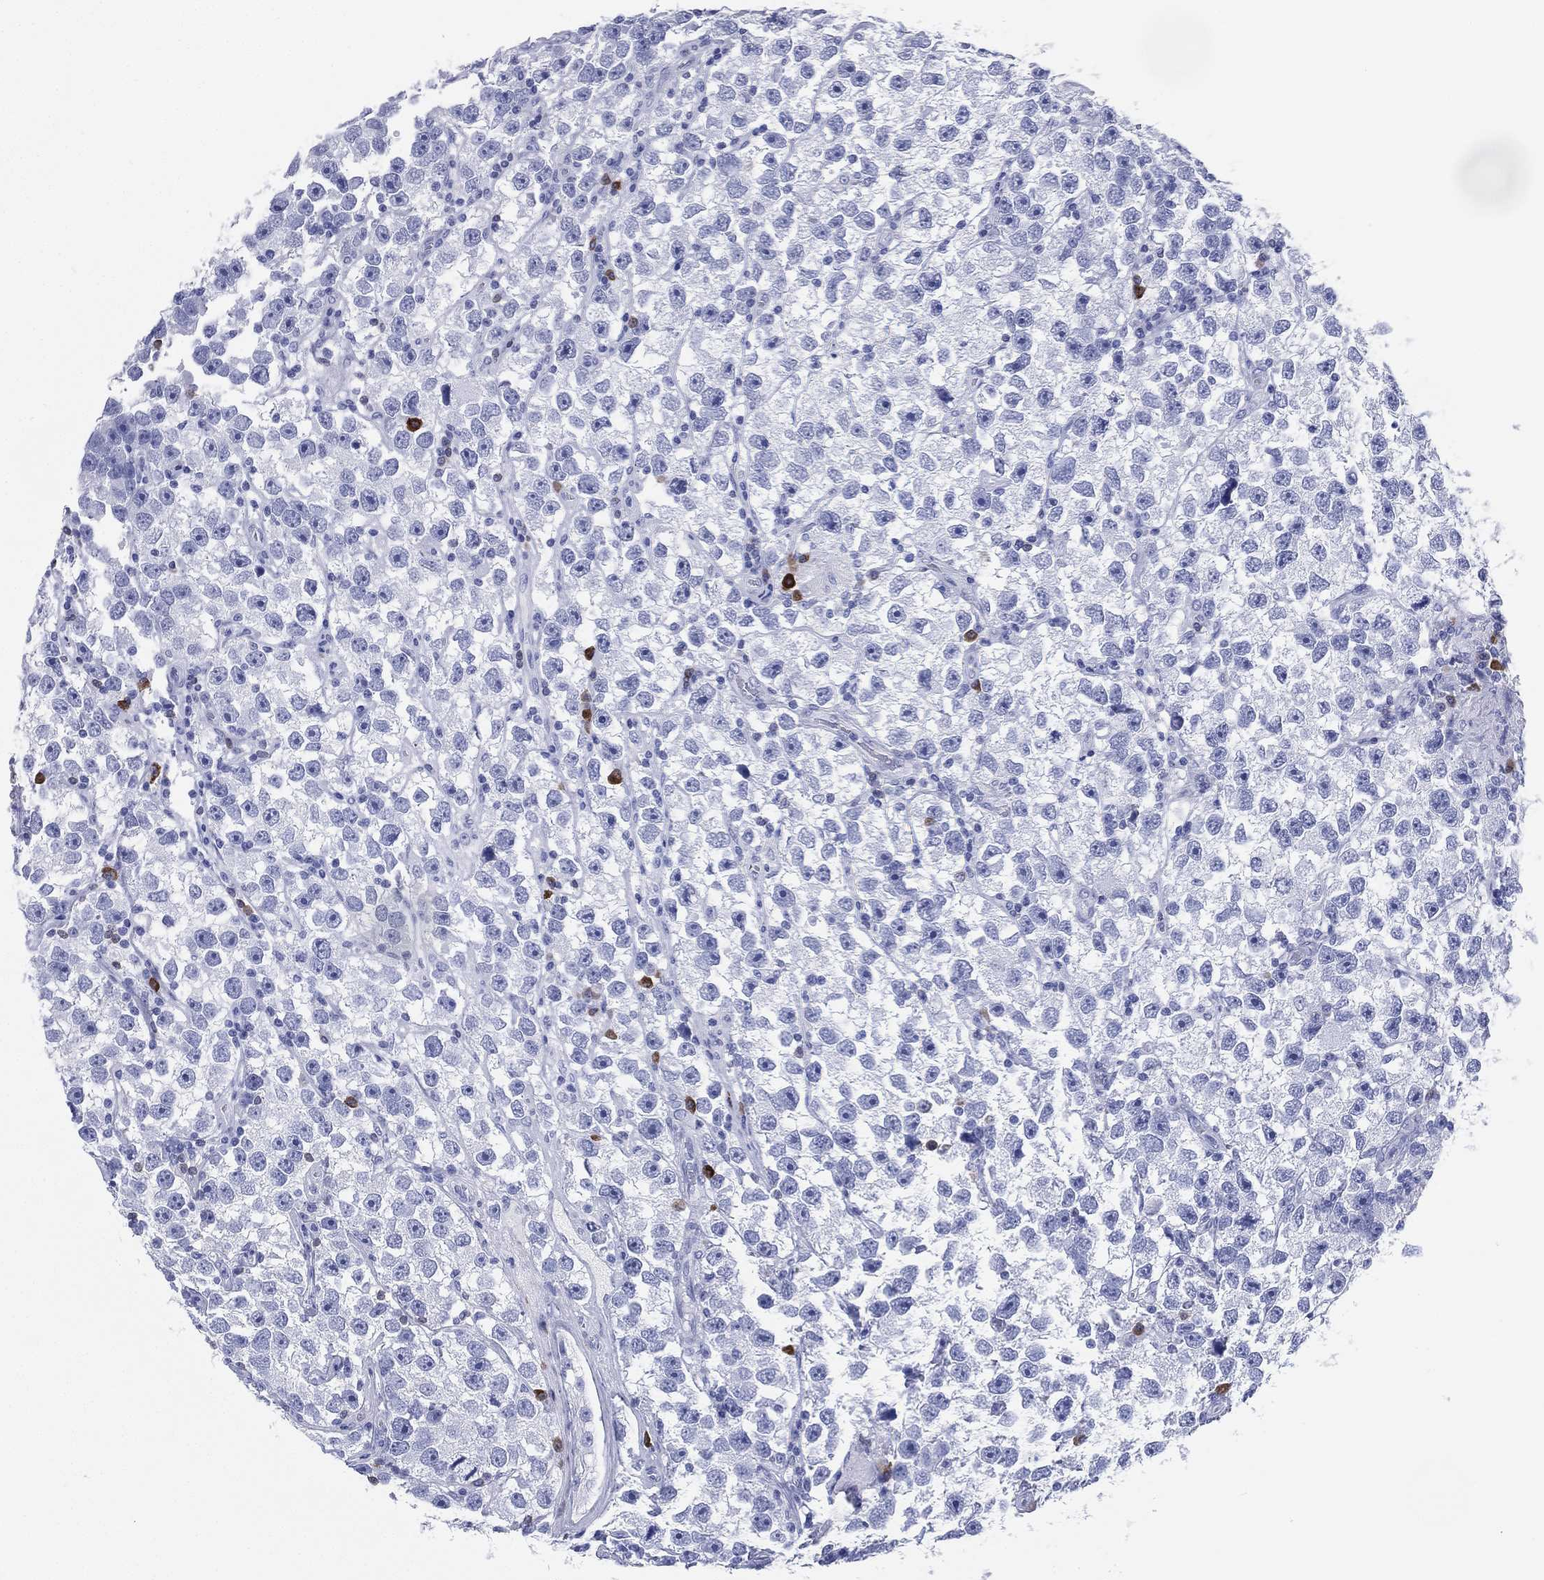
{"staining": {"intensity": "negative", "quantity": "none", "location": "none"}, "tissue": "testis cancer", "cell_type": "Tumor cells", "image_type": "cancer", "snomed": [{"axis": "morphology", "description": "Seminoma, NOS"}, {"axis": "topography", "description": "Testis"}], "caption": "Immunohistochemistry photomicrograph of testis cancer stained for a protein (brown), which shows no staining in tumor cells.", "gene": "CD79A", "patient": {"sex": "male", "age": 26}}